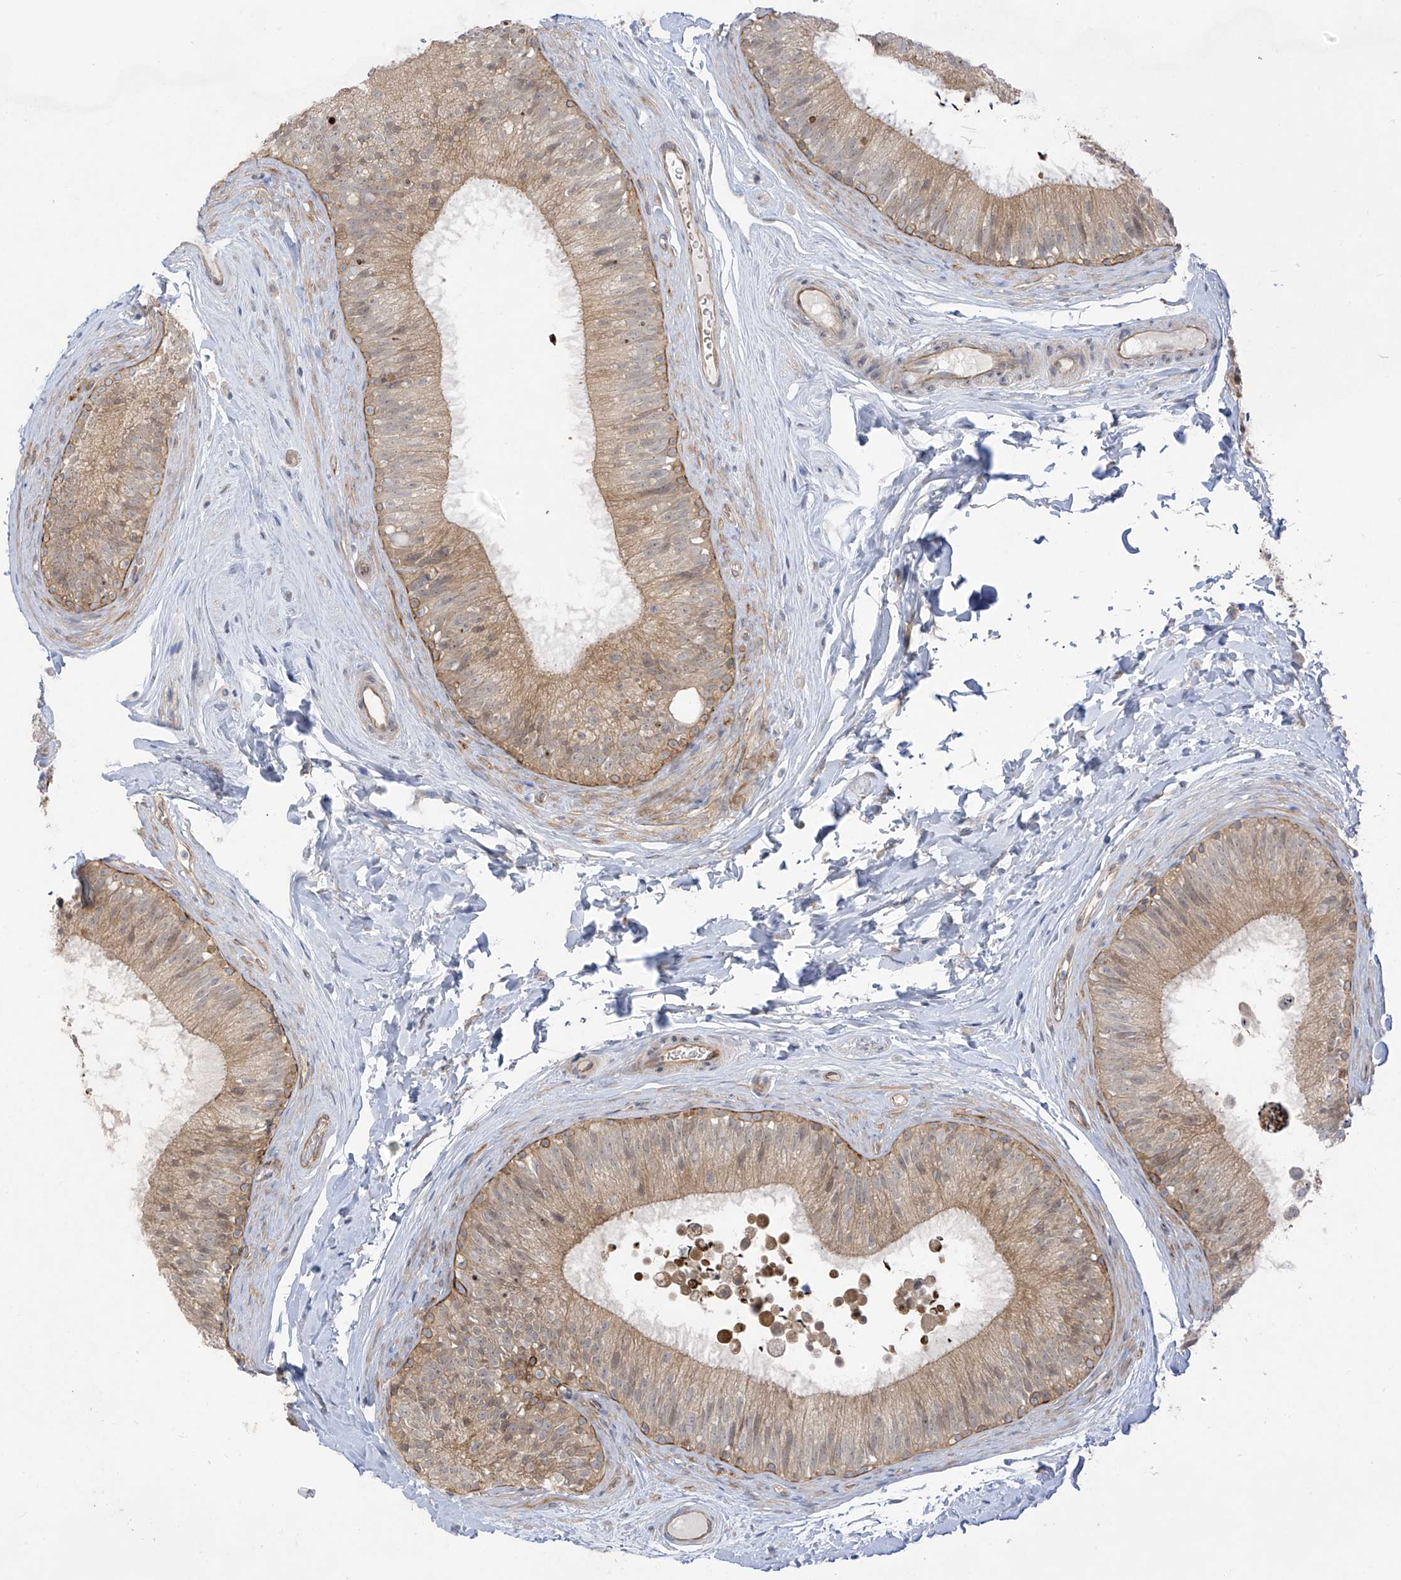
{"staining": {"intensity": "moderate", "quantity": ">75%", "location": "cytoplasmic/membranous"}, "tissue": "epididymis", "cell_type": "Glandular cells", "image_type": "normal", "snomed": [{"axis": "morphology", "description": "Normal tissue, NOS"}, {"axis": "topography", "description": "Epididymis"}], "caption": "Glandular cells exhibit medium levels of moderate cytoplasmic/membranous expression in approximately >75% of cells in unremarkable epididymis.", "gene": "EIPR1", "patient": {"sex": "male", "age": 29}}